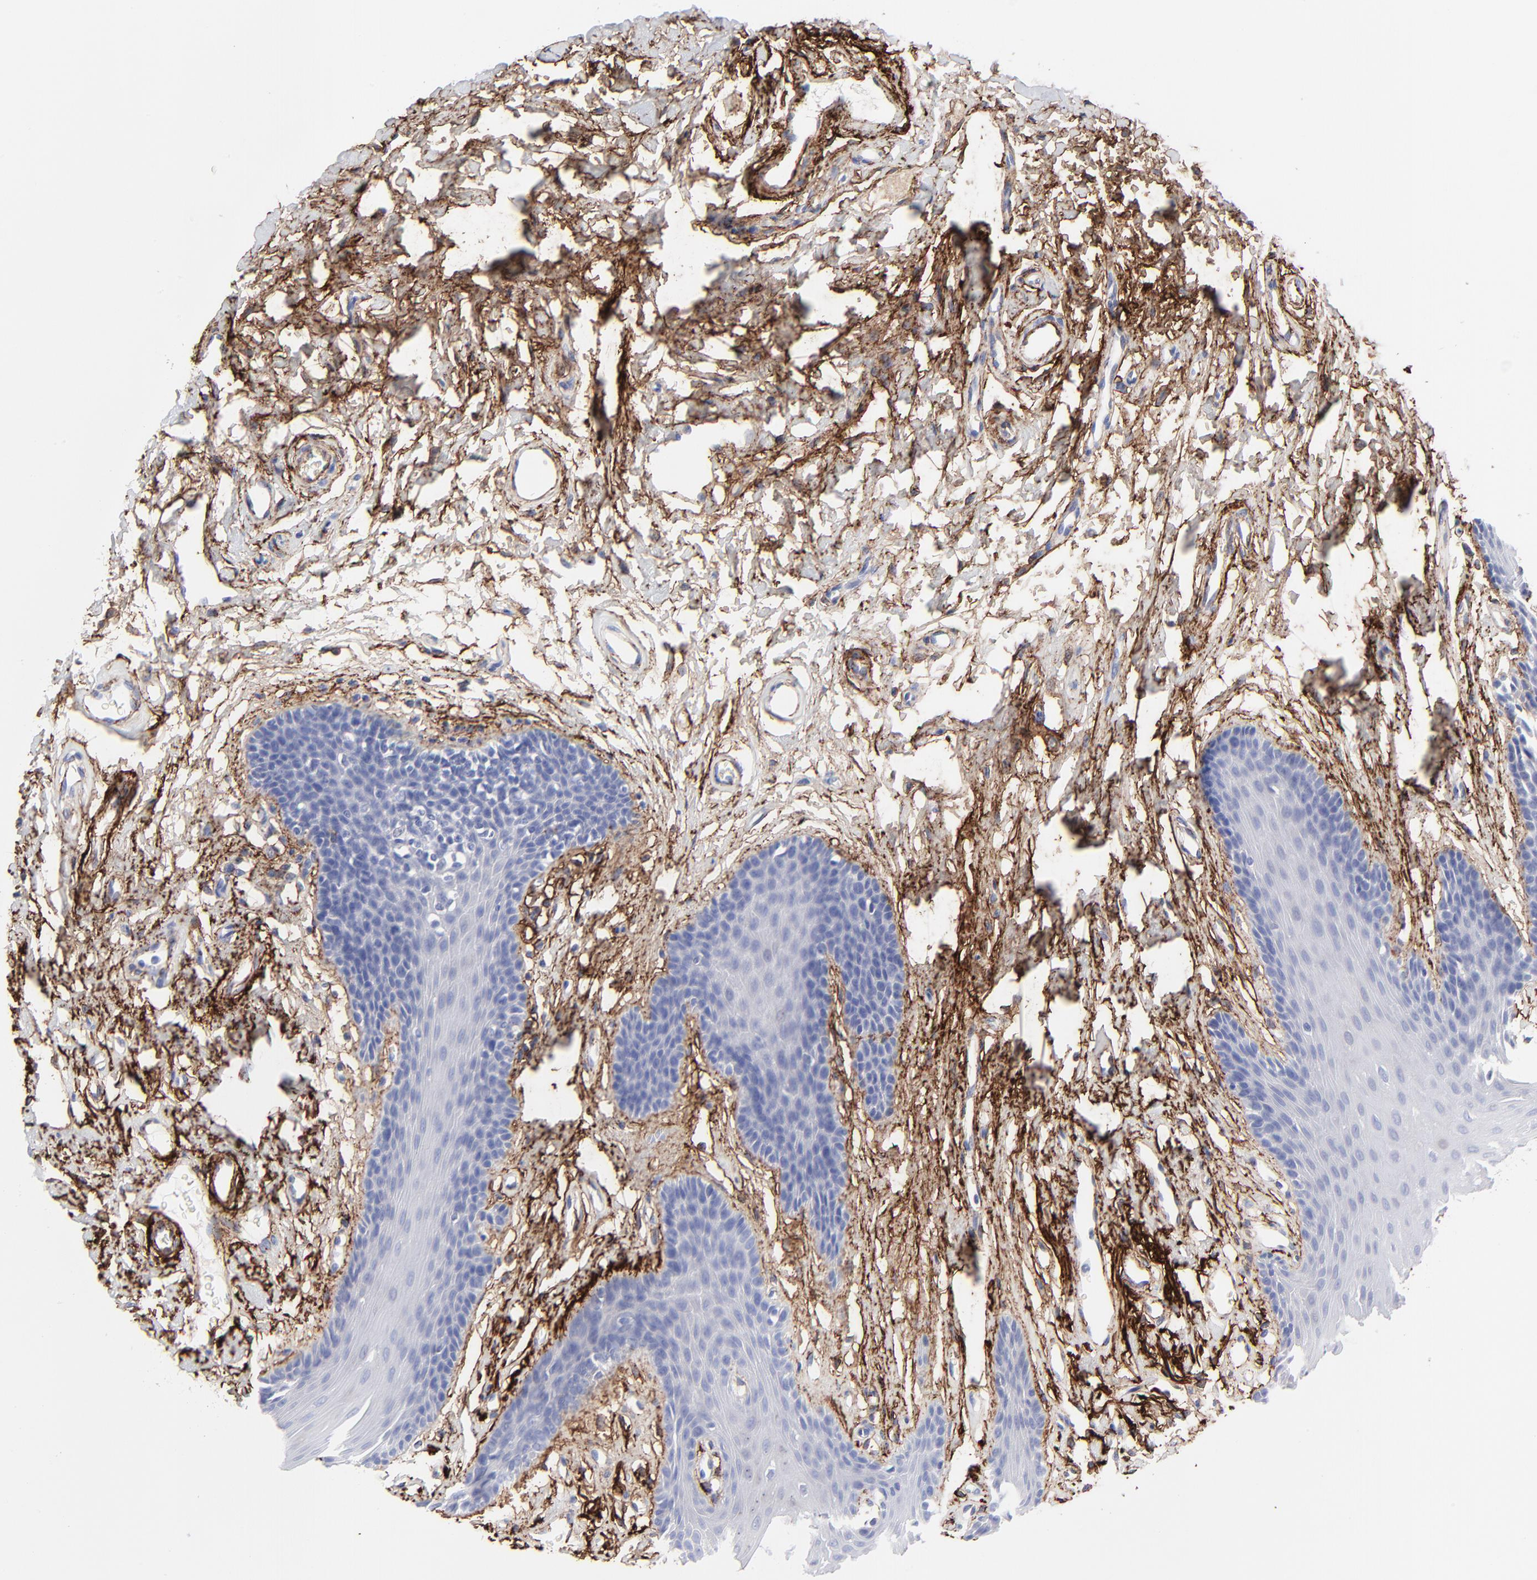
{"staining": {"intensity": "negative", "quantity": "none", "location": "none"}, "tissue": "oral mucosa", "cell_type": "Squamous epithelial cells", "image_type": "normal", "snomed": [{"axis": "morphology", "description": "Normal tissue, NOS"}, {"axis": "topography", "description": "Oral tissue"}], "caption": "The histopathology image exhibits no significant positivity in squamous epithelial cells of oral mucosa. (DAB (3,3'-diaminobenzidine) immunohistochemistry (IHC) visualized using brightfield microscopy, high magnification).", "gene": "FBLN2", "patient": {"sex": "male", "age": 62}}